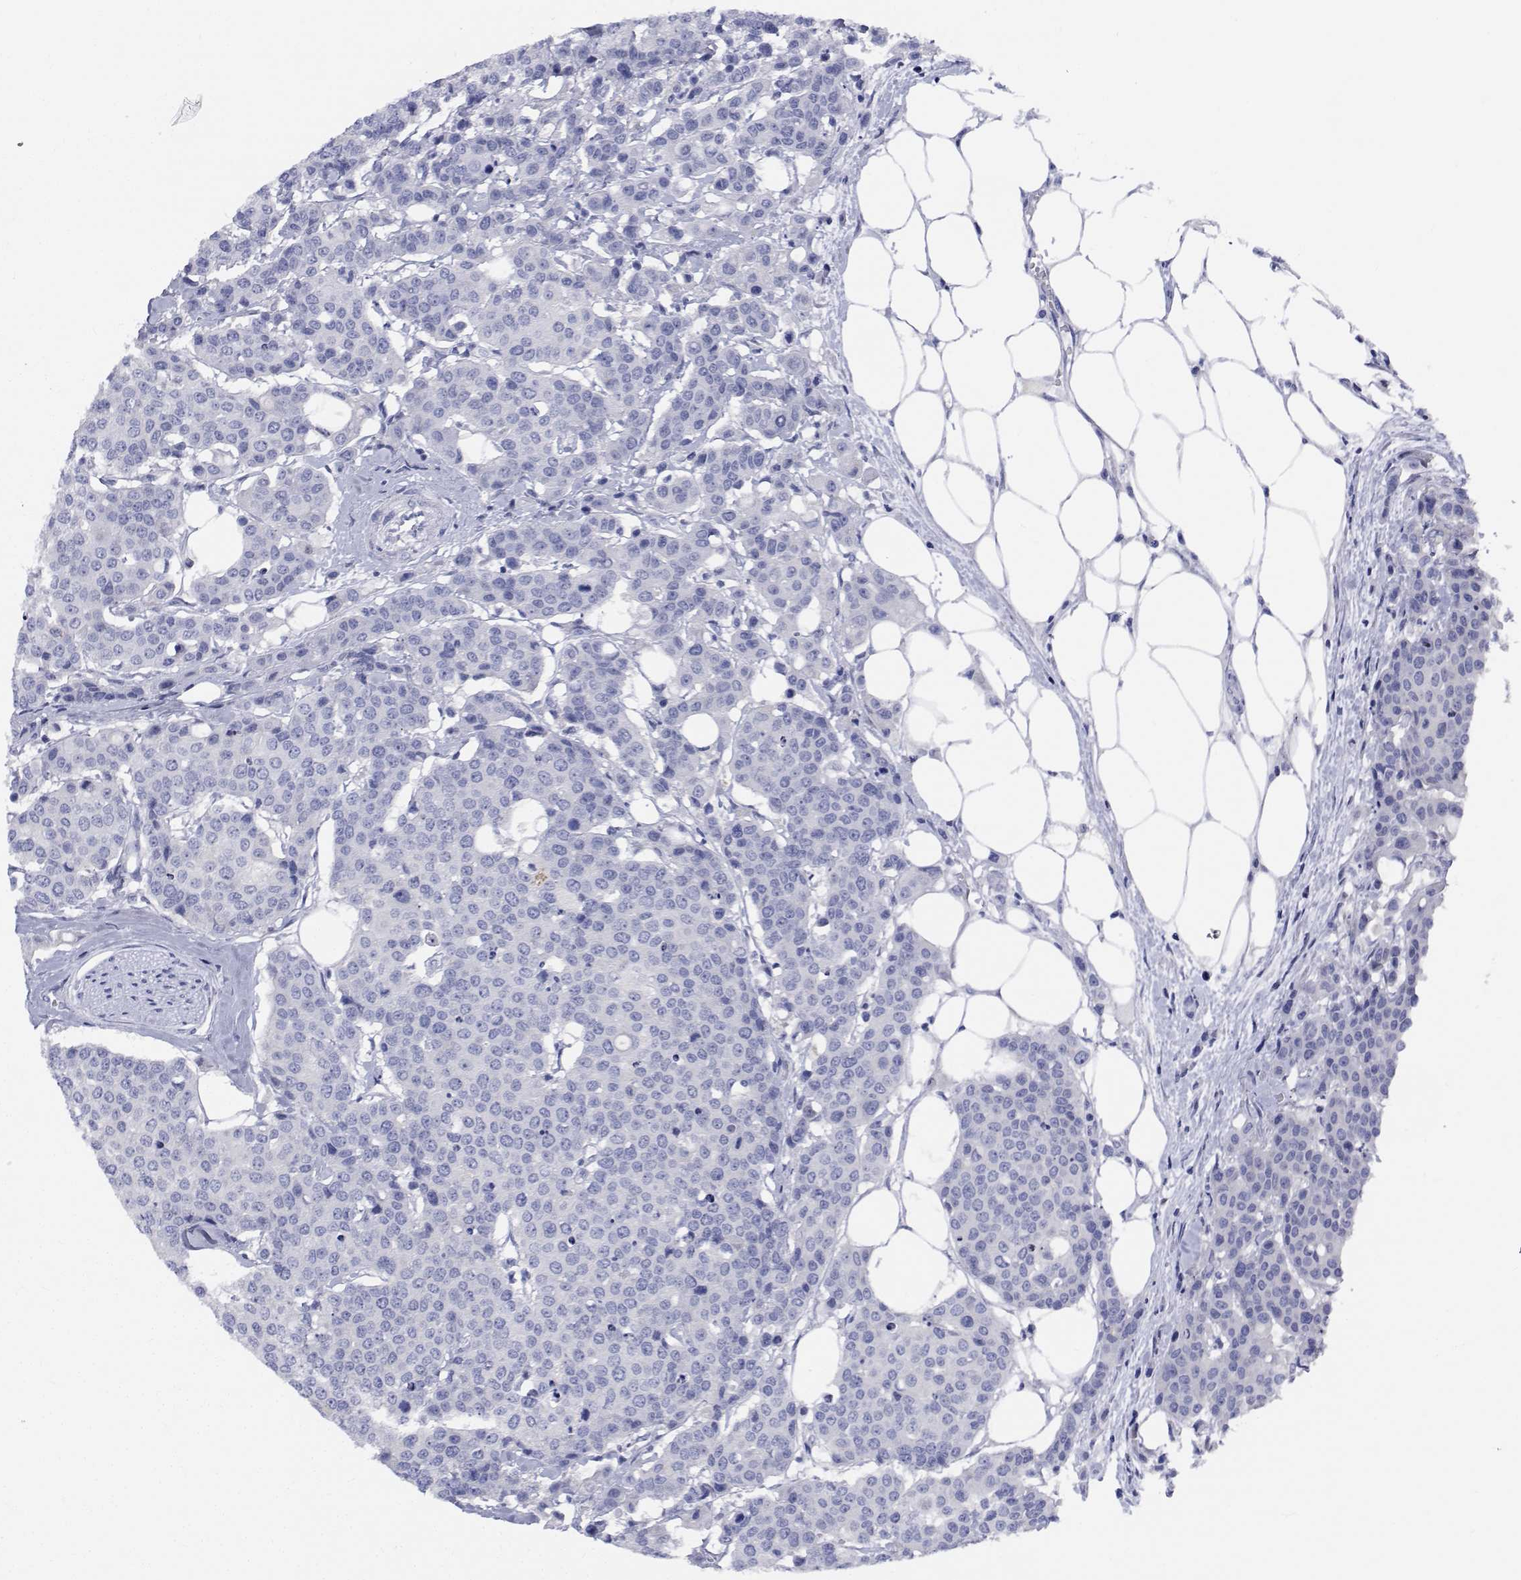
{"staining": {"intensity": "negative", "quantity": "none", "location": "none"}, "tissue": "carcinoid", "cell_type": "Tumor cells", "image_type": "cancer", "snomed": [{"axis": "morphology", "description": "Carcinoid, malignant, NOS"}, {"axis": "topography", "description": "Colon"}], "caption": "IHC image of neoplastic tissue: malignant carcinoid stained with DAB (3,3'-diaminobenzidine) reveals no significant protein expression in tumor cells.", "gene": "CDHR3", "patient": {"sex": "male", "age": 81}}